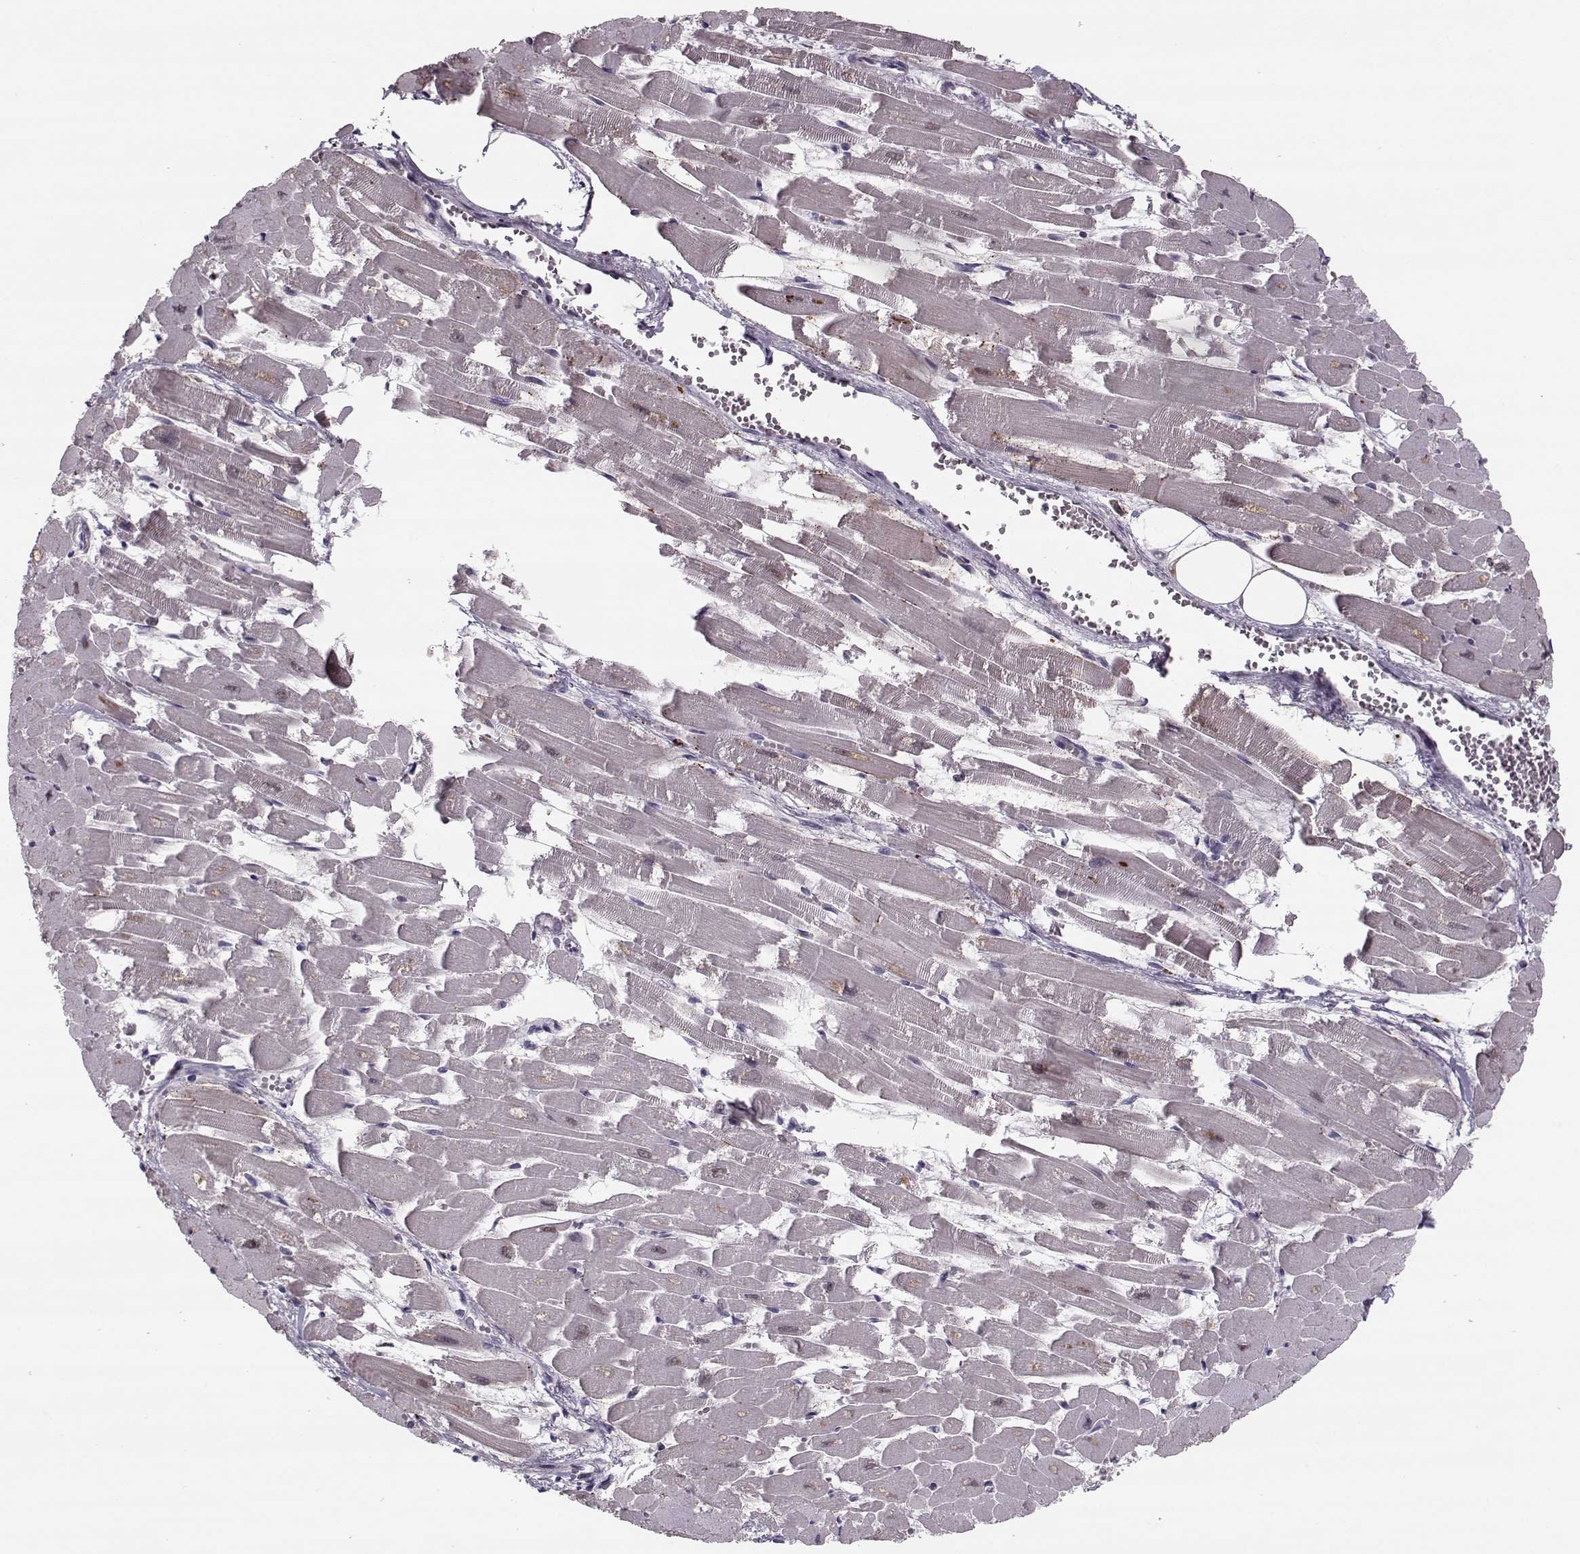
{"staining": {"intensity": "negative", "quantity": "none", "location": "none"}, "tissue": "heart muscle", "cell_type": "Cardiomyocytes", "image_type": "normal", "snomed": [{"axis": "morphology", "description": "Normal tissue, NOS"}, {"axis": "topography", "description": "Heart"}], "caption": "The photomicrograph shows no significant expression in cardiomyocytes of heart muscle.", "gene": "DNAI3", "patient": {"sex": "female", "age": 52}}